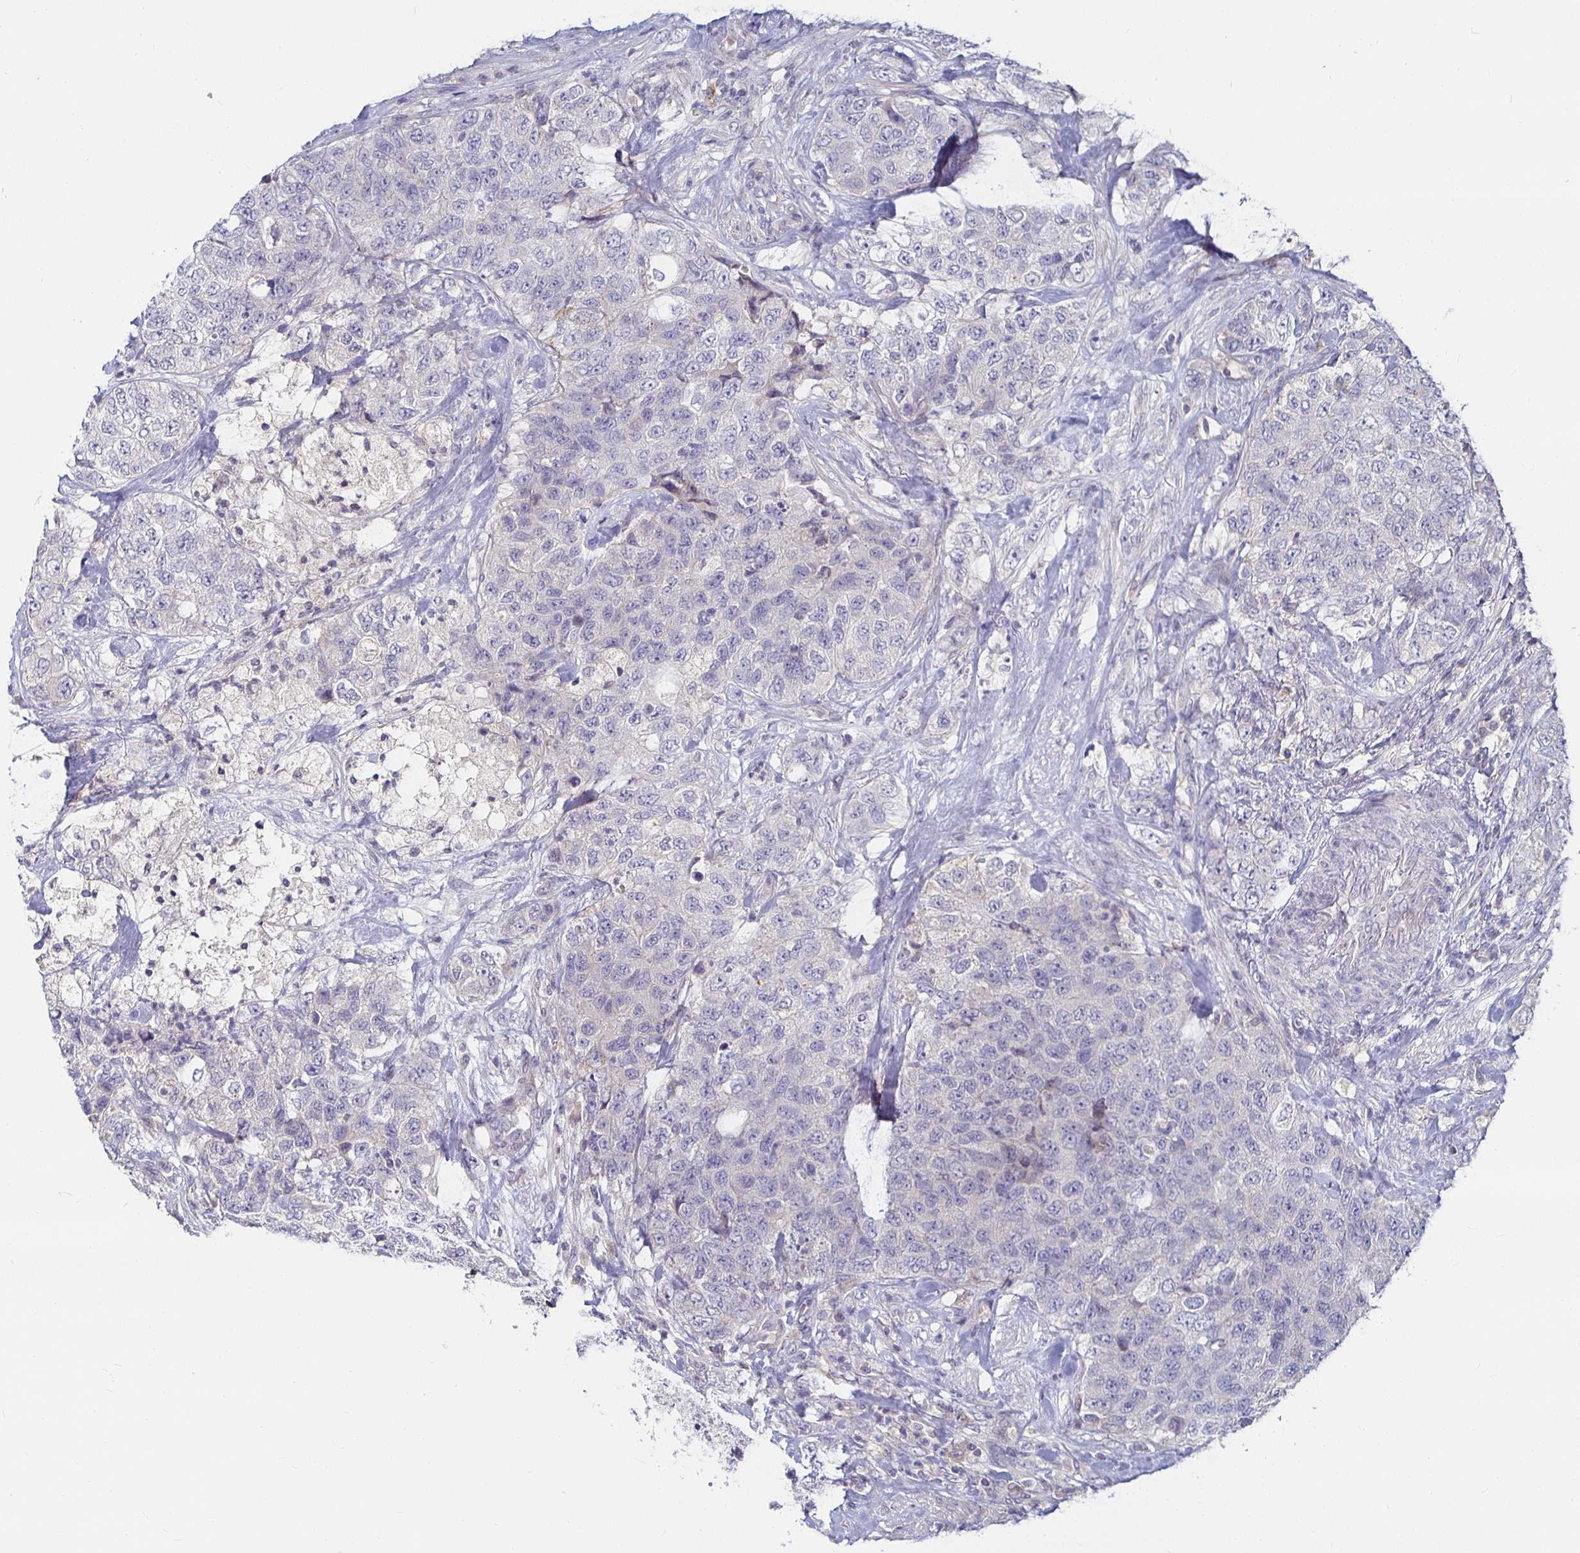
{"staining": {"intensity": "negative", "quantity": "none", "location": "none"}, "tissue": "urothelial cancer", "cell_type": "Tumor cells", "image_type": "cancer", "snomed": [{"axis": "morphology", "description": "Urothelial carcinoma, High grade"}, {"axis": "topography", "description": "Urinary bladder"}], "caption": "Urothelial cancer was stained to show a protein in brown. There is no significant staining in tumor cells.", "gene": "RNF144B", "patient": {"sex": "female", "age": 78}}